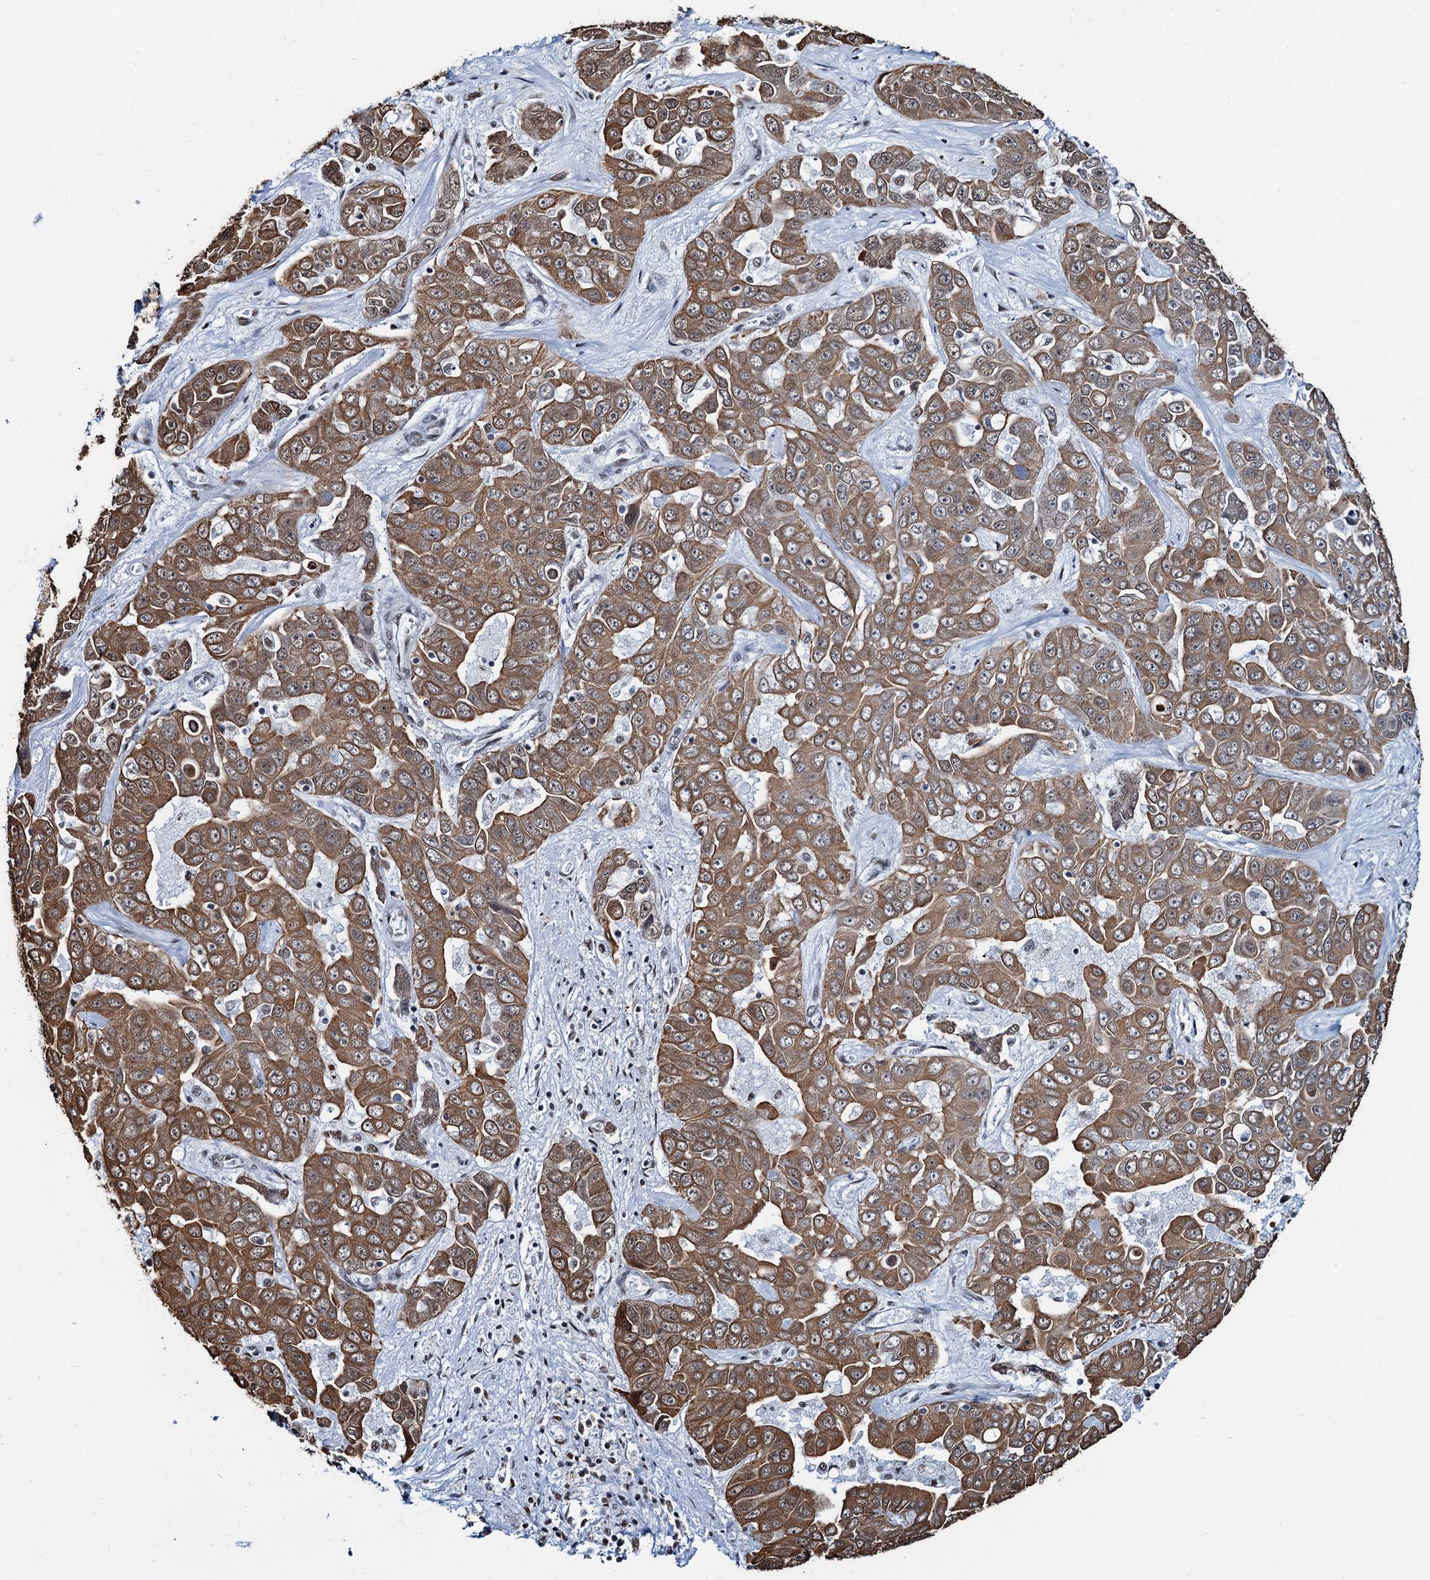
{"staining": {"intensity": "moderate", "quantity": ">75%", "location": "cytoplasmic/membranous"}, "tissue": "liver cancer", "cell_type": "Tumor cells", "image_type": "cancer", "snomed": [{"axis": "morphology", "description": "Cholangiocarcinoma"}, {"axis": "topography", "description": "Liver"}], "caption": "Human liver cancer (cholangiocarcinoma) stained with a brown dye reveals moderate cytoplasmic/membranous positive staining in about >75% of tumor cells.", "gene": "ZNF609", "patient": {"sex": "female", "age": 52}}